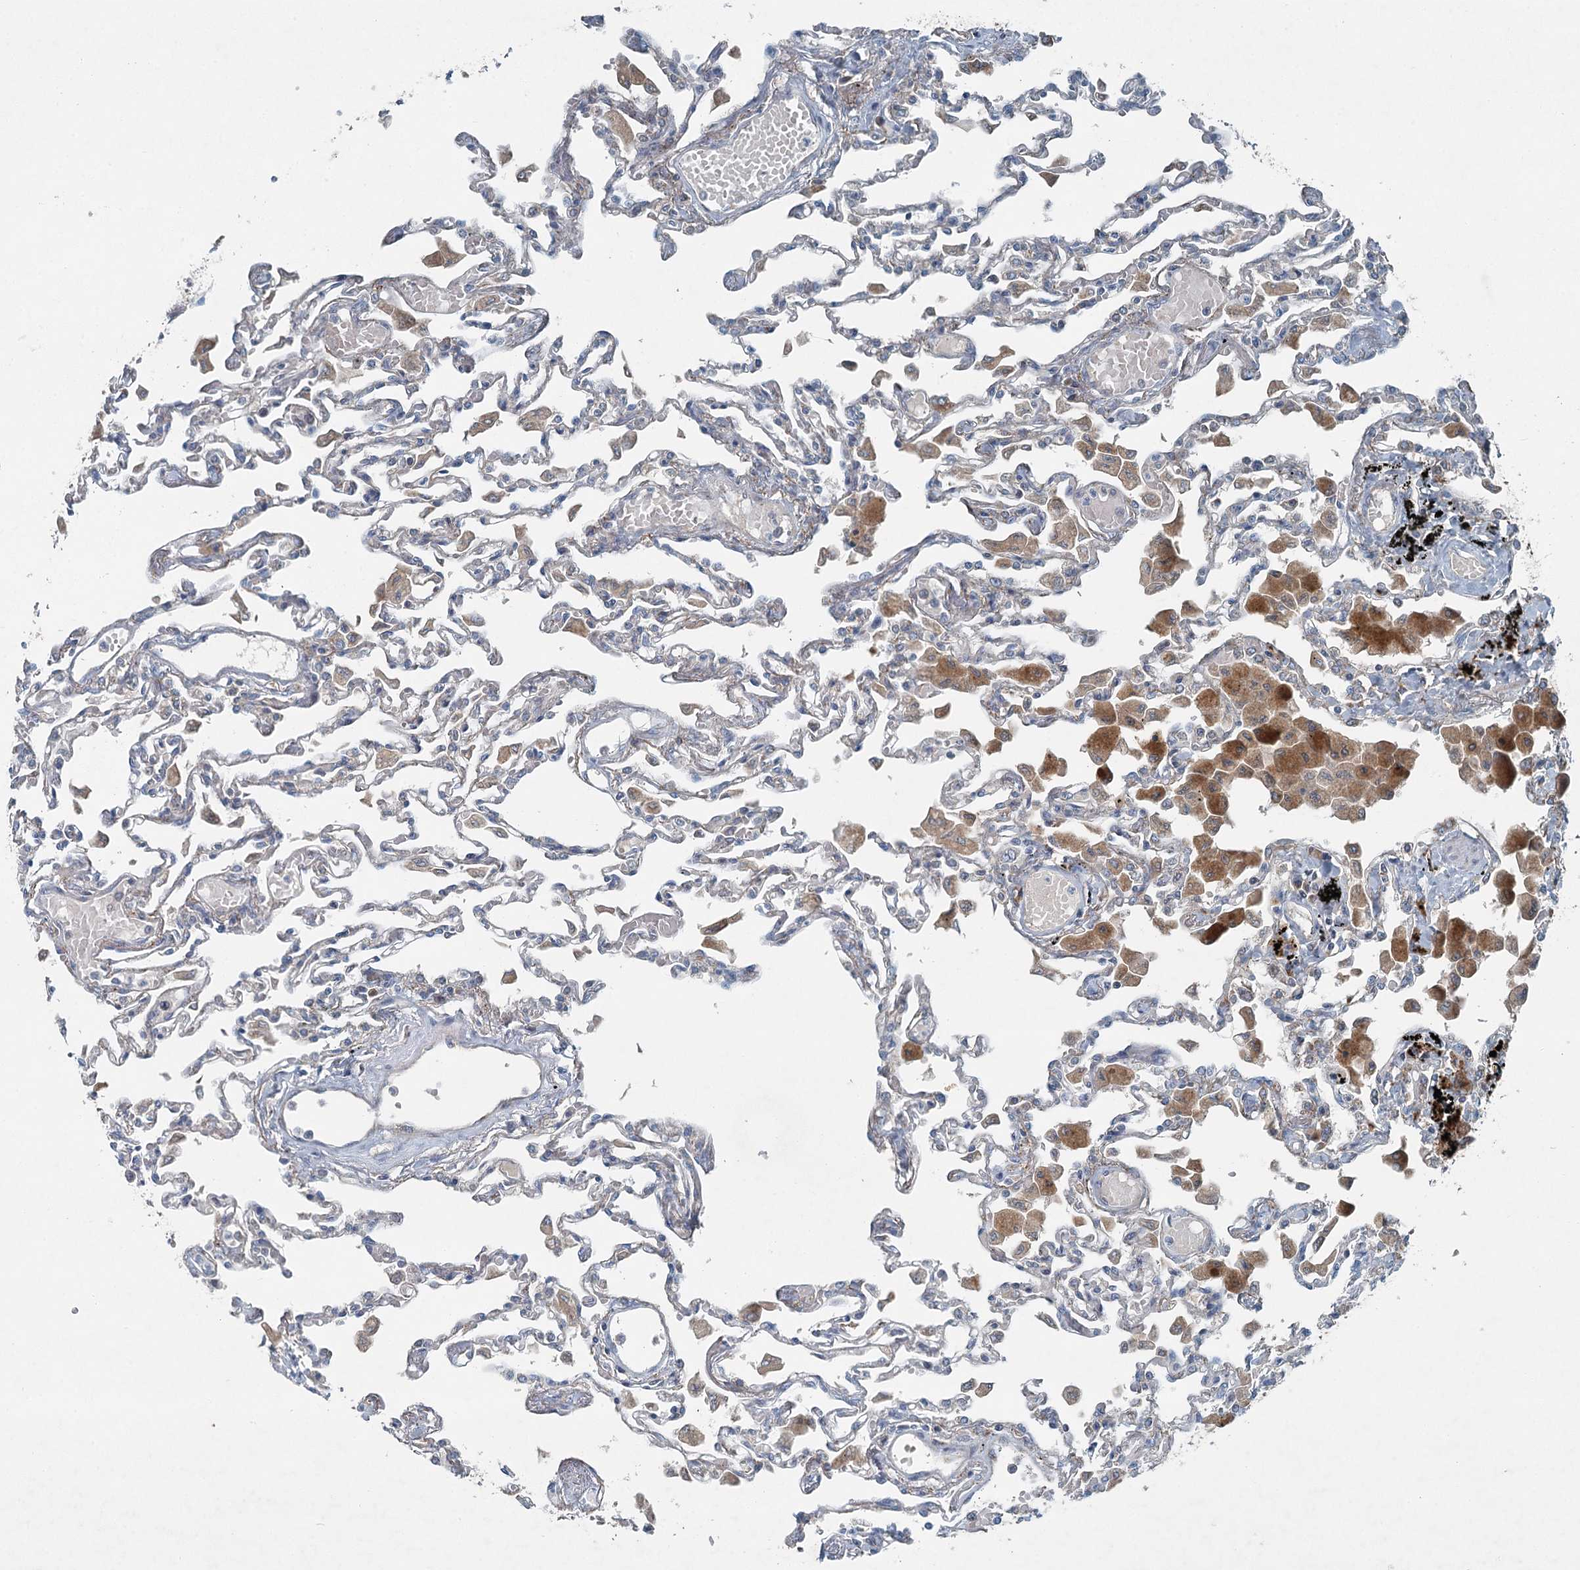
{"staining": {"intensity": "weak", "quantity": "<25%", "location": "cytoplasmic/membranous"}, "tissue": "lung", "cell_type": "Alveolar cells", "image_type": "normal", "snomed": [{"axis": "morphology", "description": "Normal tissue, NOS"}, {"axis": "topography", "description": "Bronchus"}, {"axis": "topography", "description": "Lung"}], "caption": "Lung stained for a protein using IHC shows no expression alveolar cells.", "gene": "CHCHD5", "patient": {"sex": "female", "age": 49}}